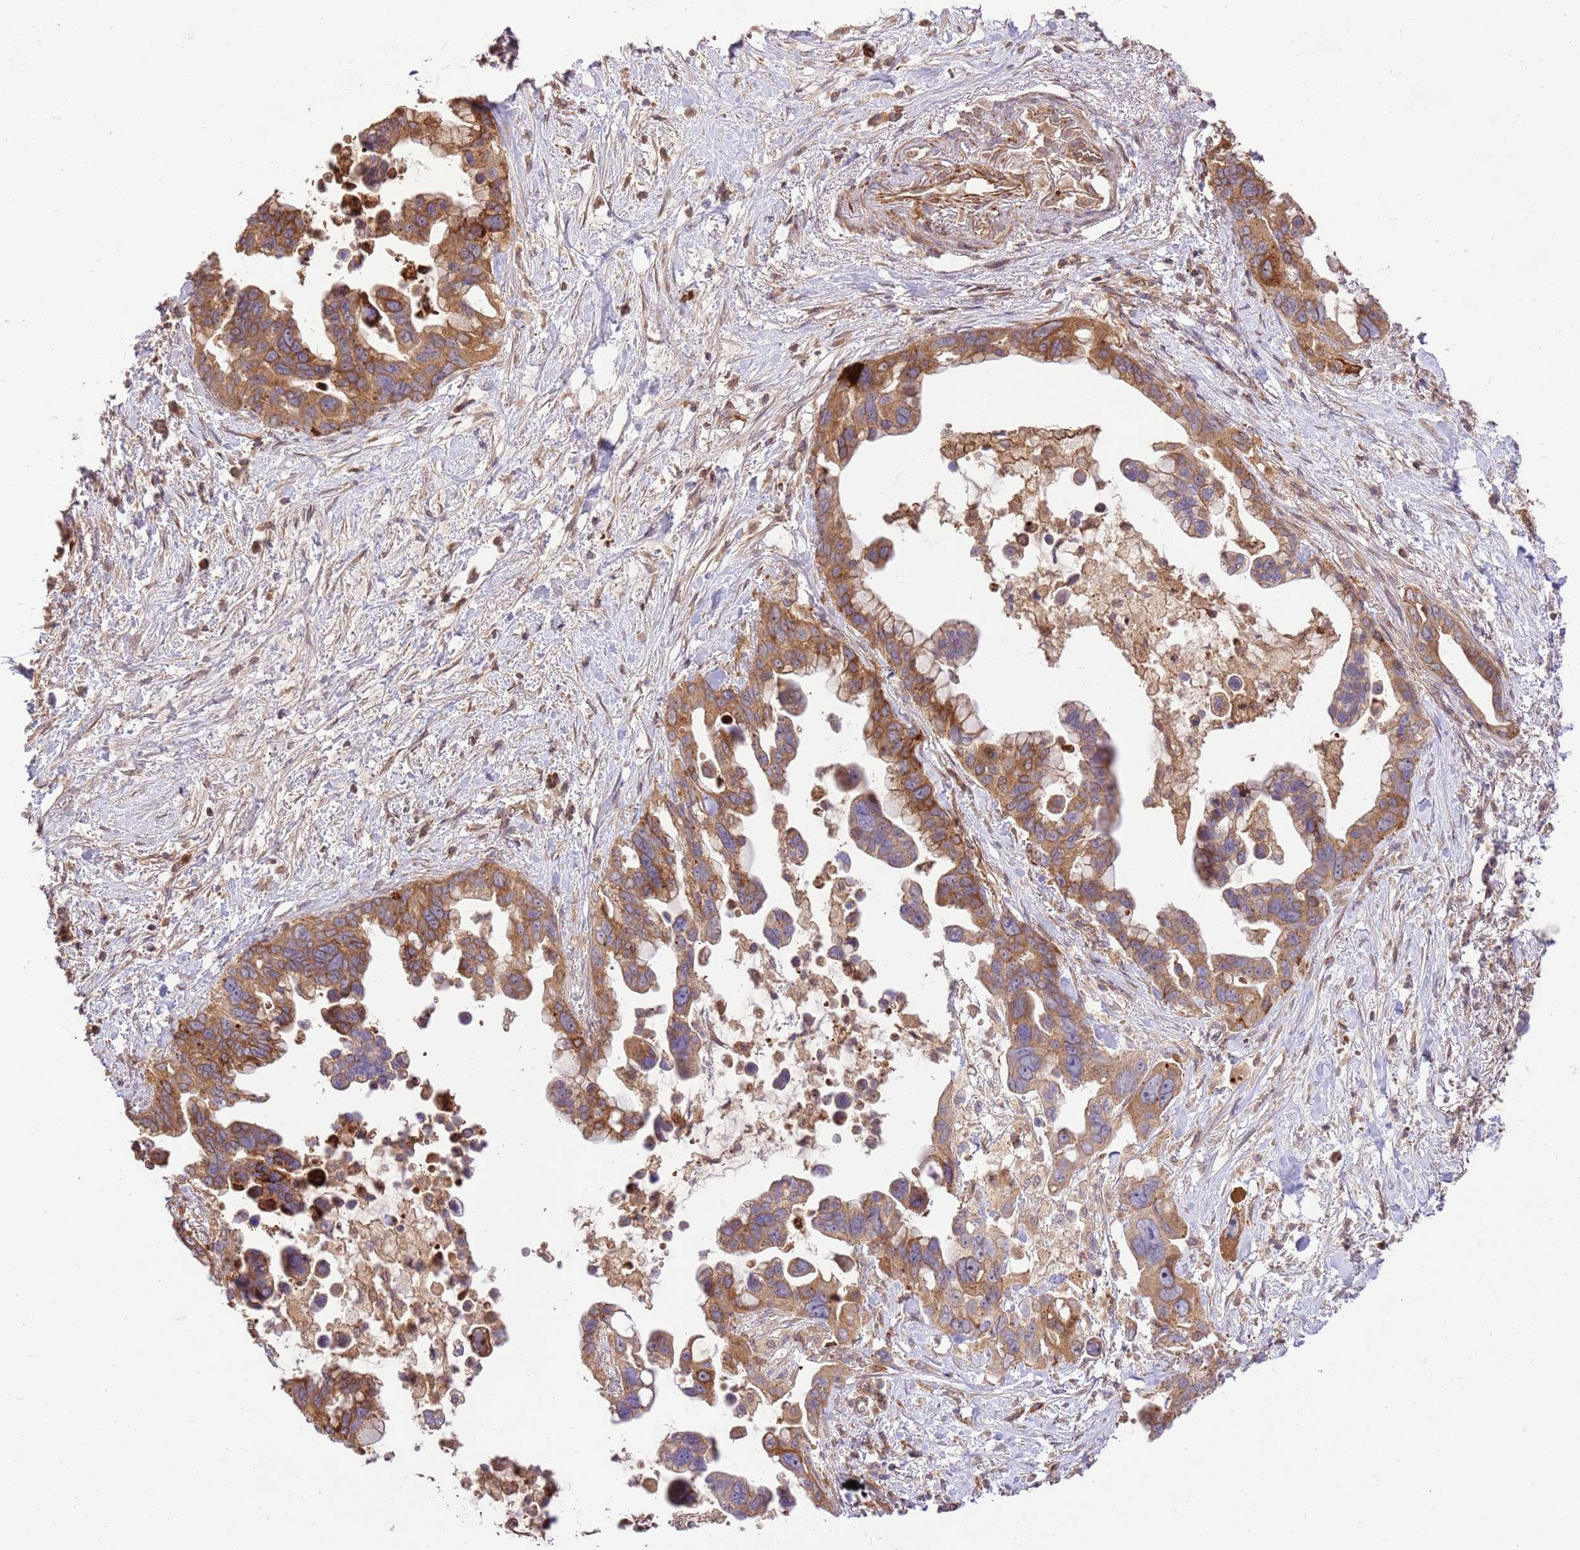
{"staining": {"intensity": "moderate", "quantity": ">75%", "location": "cytoplasmic/membranous"}, "tissue": "pancreatic cancer", "cell_type": "Tumor cells", "image_type": "cancer", "snomed": [{"axis": "morphology", "description": "Adenocarcinoma, NOS"}, {"axis": "topography", "description": "Pancreas"}], "caption": "This is a photomicrograph of immunohistochemistry (IHC) staining of pancreatic cancer (adenocarcinoma), which shows moderate expression in the cytoplasmic/membranous of tumor cells.", "gene": "KATNAL2", "patient": {"sex": "female", "age": 83}}